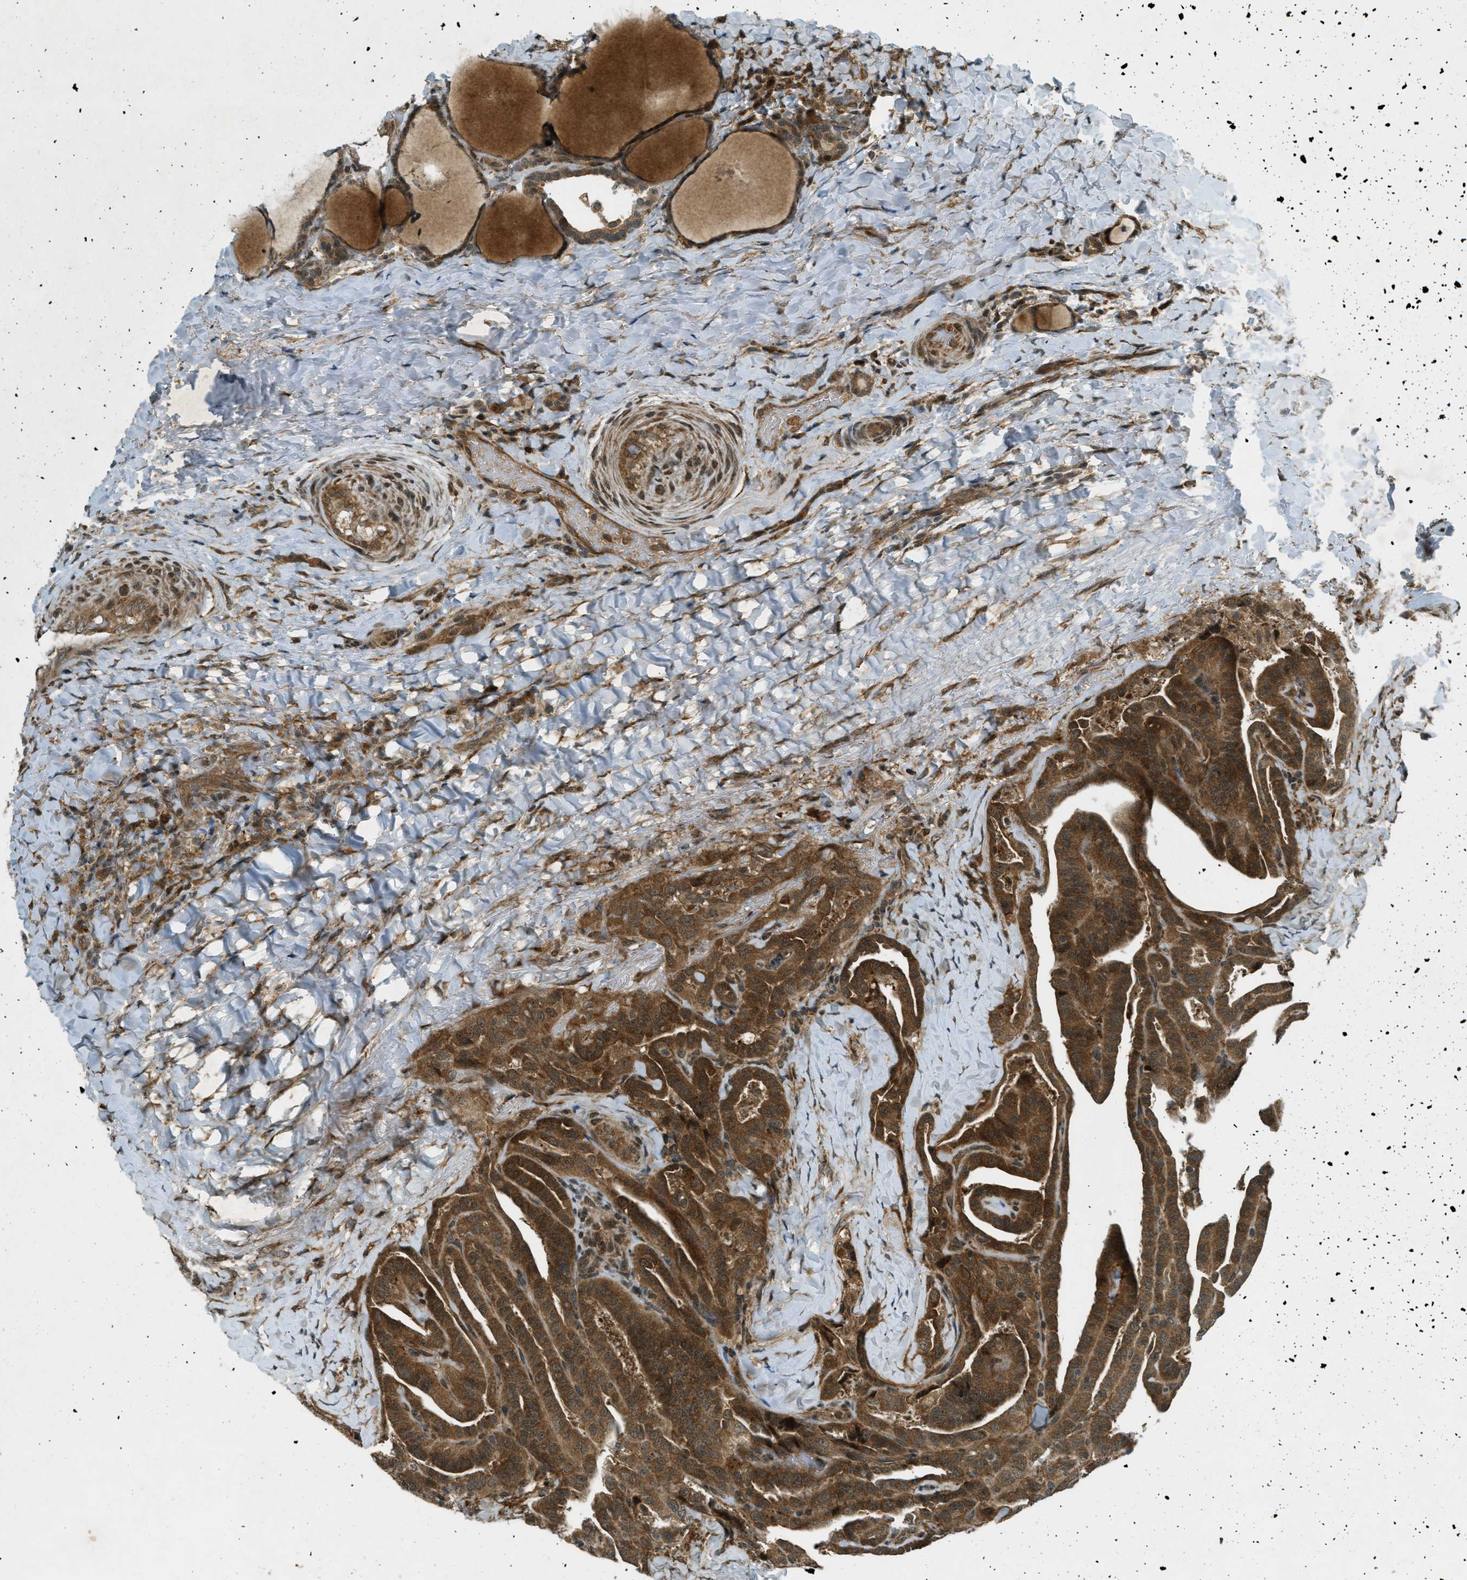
{"staining": {"intensity": "strong", "quantity": ">75%", "location": "cytoplasmic/membranous"}, "tissue": "thyroid cancer", "cell_type": "Tumor cells", "image_type": "cancer", "snomed": [{"axis": "morphology", "description": "Papillary adenocarcinoma, NOS"}, {"axis": "topography", "description": "Thyroid gland"}], "caption": "This micrograph exhibits papillary adenocarcinoma (thyroid) stained with immunohistochemistry (IHC) to label a protein in brown. The cytoplasmic/membranous of tumor cells show strong positivity for the protein. Nuclei are counter-stained blue.", "gene": "EIF2AK3", "patient": {"sex": "male", "age": 77}}